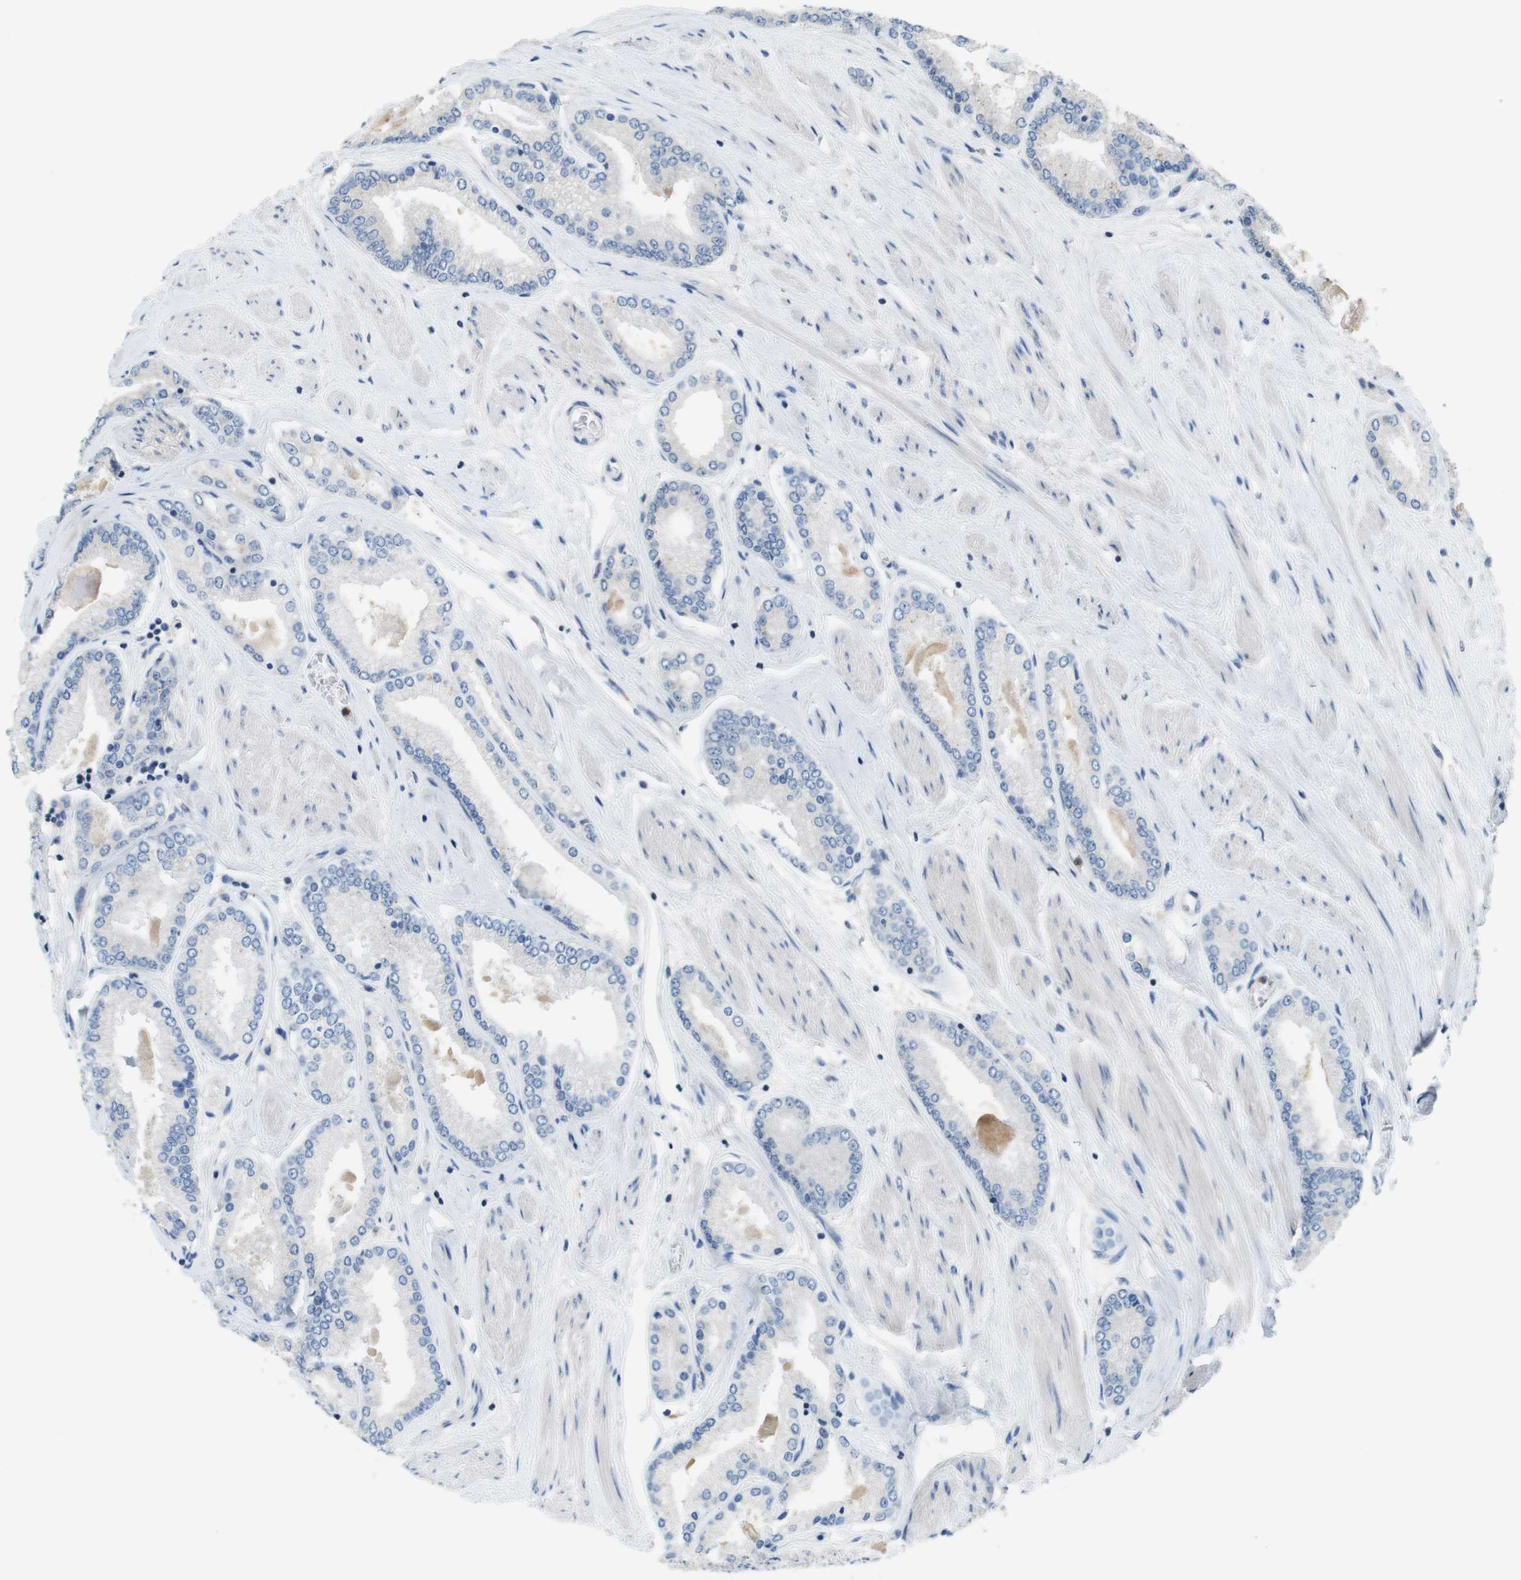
{"staining": {"intensity": "negative", "quantity": "none", "location": "none"}, "tissue": "prostate cancer", "cell_type": "Tumor cells", "image_type": "cancer", "snomed": [{"axis": "morphology", "description": "Adenocarcinoma, High grade"}, {"axis": "topography", "description": "Prostate"}], "caption": "Tumor cells are negative for brown protein staining in prostate cancer (adenocarcinoma (high-grade)). (DAB (3,3'-diaminobenzidine) immunohistochemistry (IHC) visualized using brightfield microscopy, high magnification).", "gene": "PCDH10", "patient": {"sex": "male", "age": 59}}